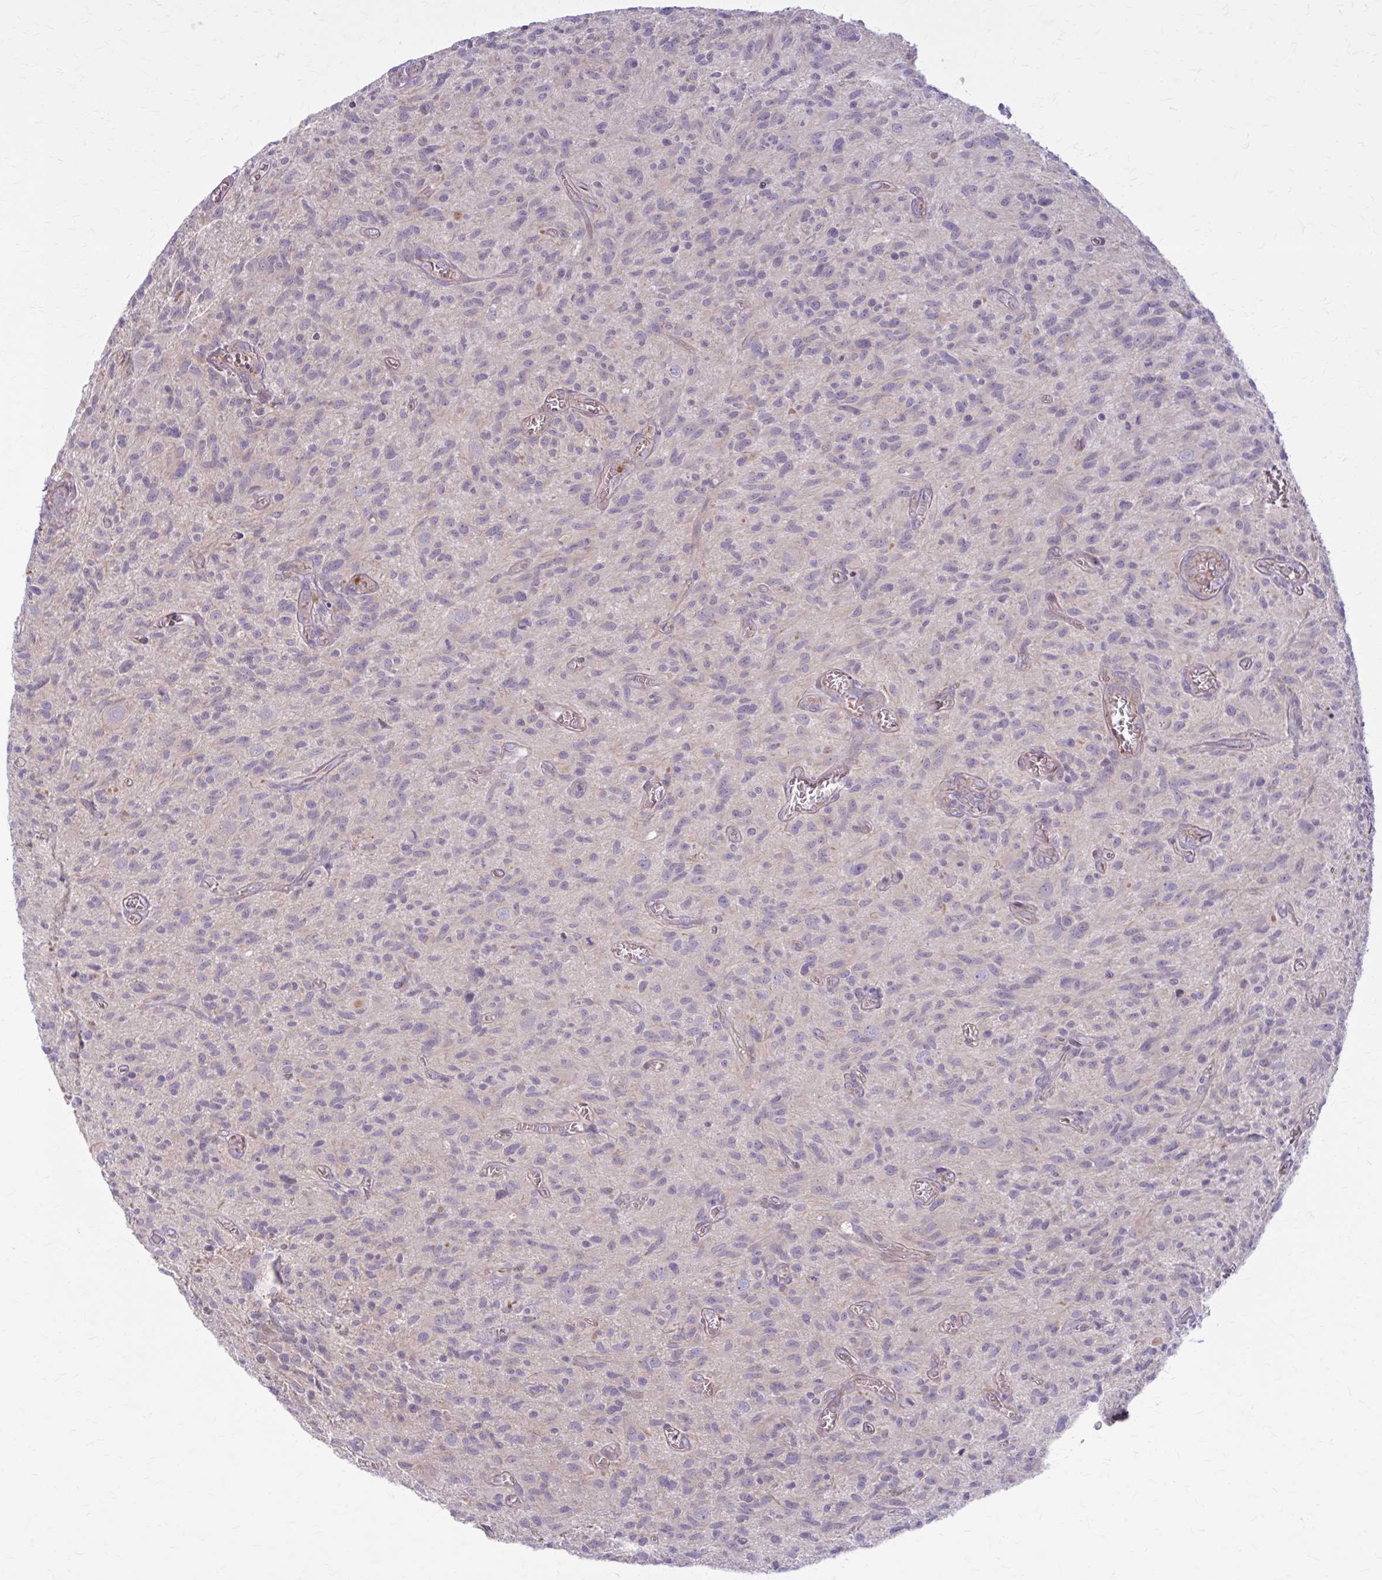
{"staining": {"intensity": "negative", "quantity": "none", "location": "none"}, "tissue": "glioma", "cell_type": "Tumor cells", "image_type": "cancer", "snomed": [{"axis": "morphology", "description": "Glioma, malignant, High grade"}, {"axis": "topography", "description": "Brain"}], "caption": "This is an immunohistochemistry photomicrograph of human glioma. There is no expression in tumor cells.", "gene": "SNF8", "patient": {"sex": "male", "age": 75}}